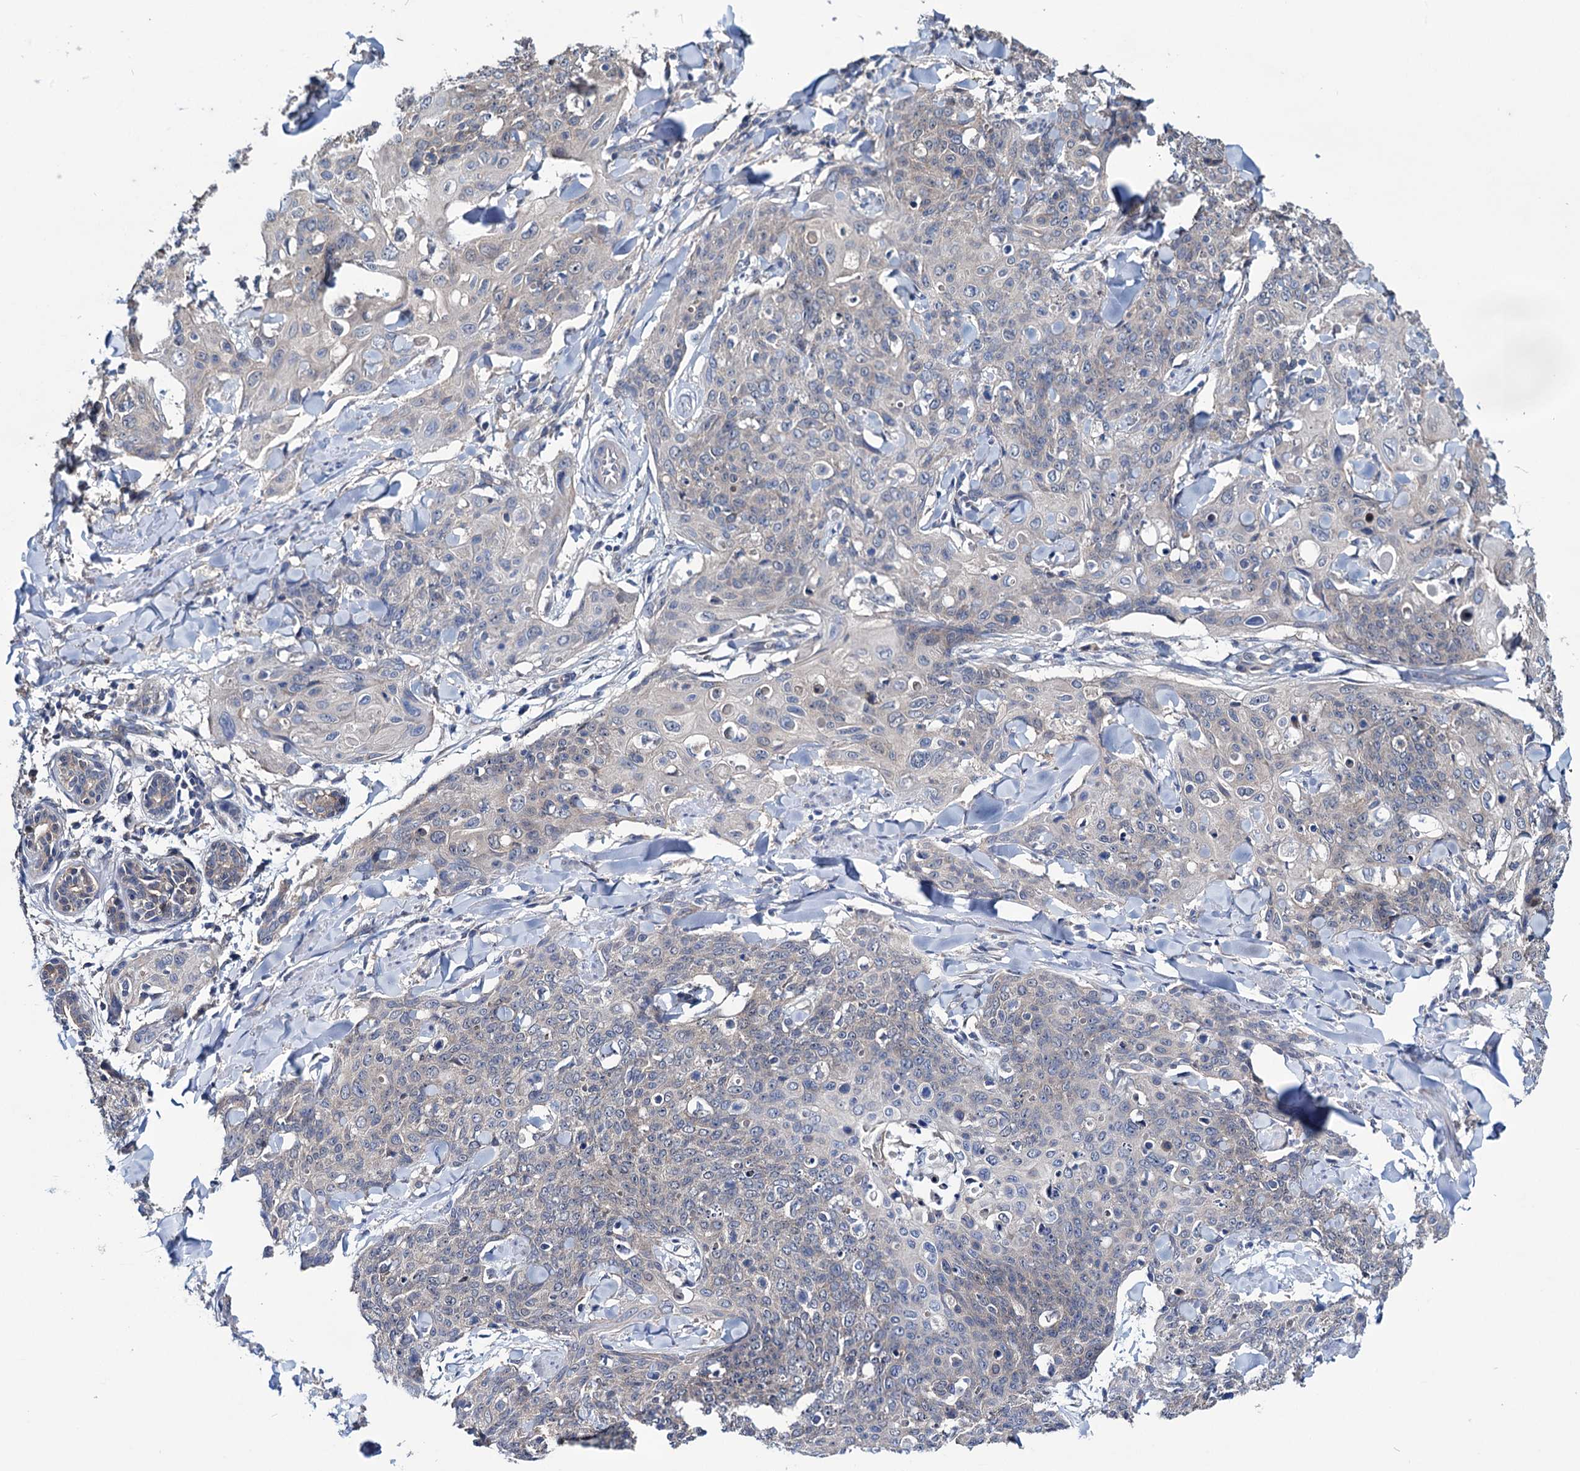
{"staining": {"intensity": "negative", "quantity": "none", "location": "none"}, "tissue": "skin cancer", "cell_type": "Tumor cells", "image_type": "cancer", "snomed": [{"axis": "morphology", "description": "Squamous cell carcinoma, NOS"}, {"axis": "topography", "description": "Skin"}, {"axis": "topography", "description": "Vulva"}], "caption": "Immunohistochemical staining of human skin cancer (squamous cell carcinoma) displays no significant expression in tumor cells.", "gene": "EYA4", "patient": {"sex": "female", "age": 85}}